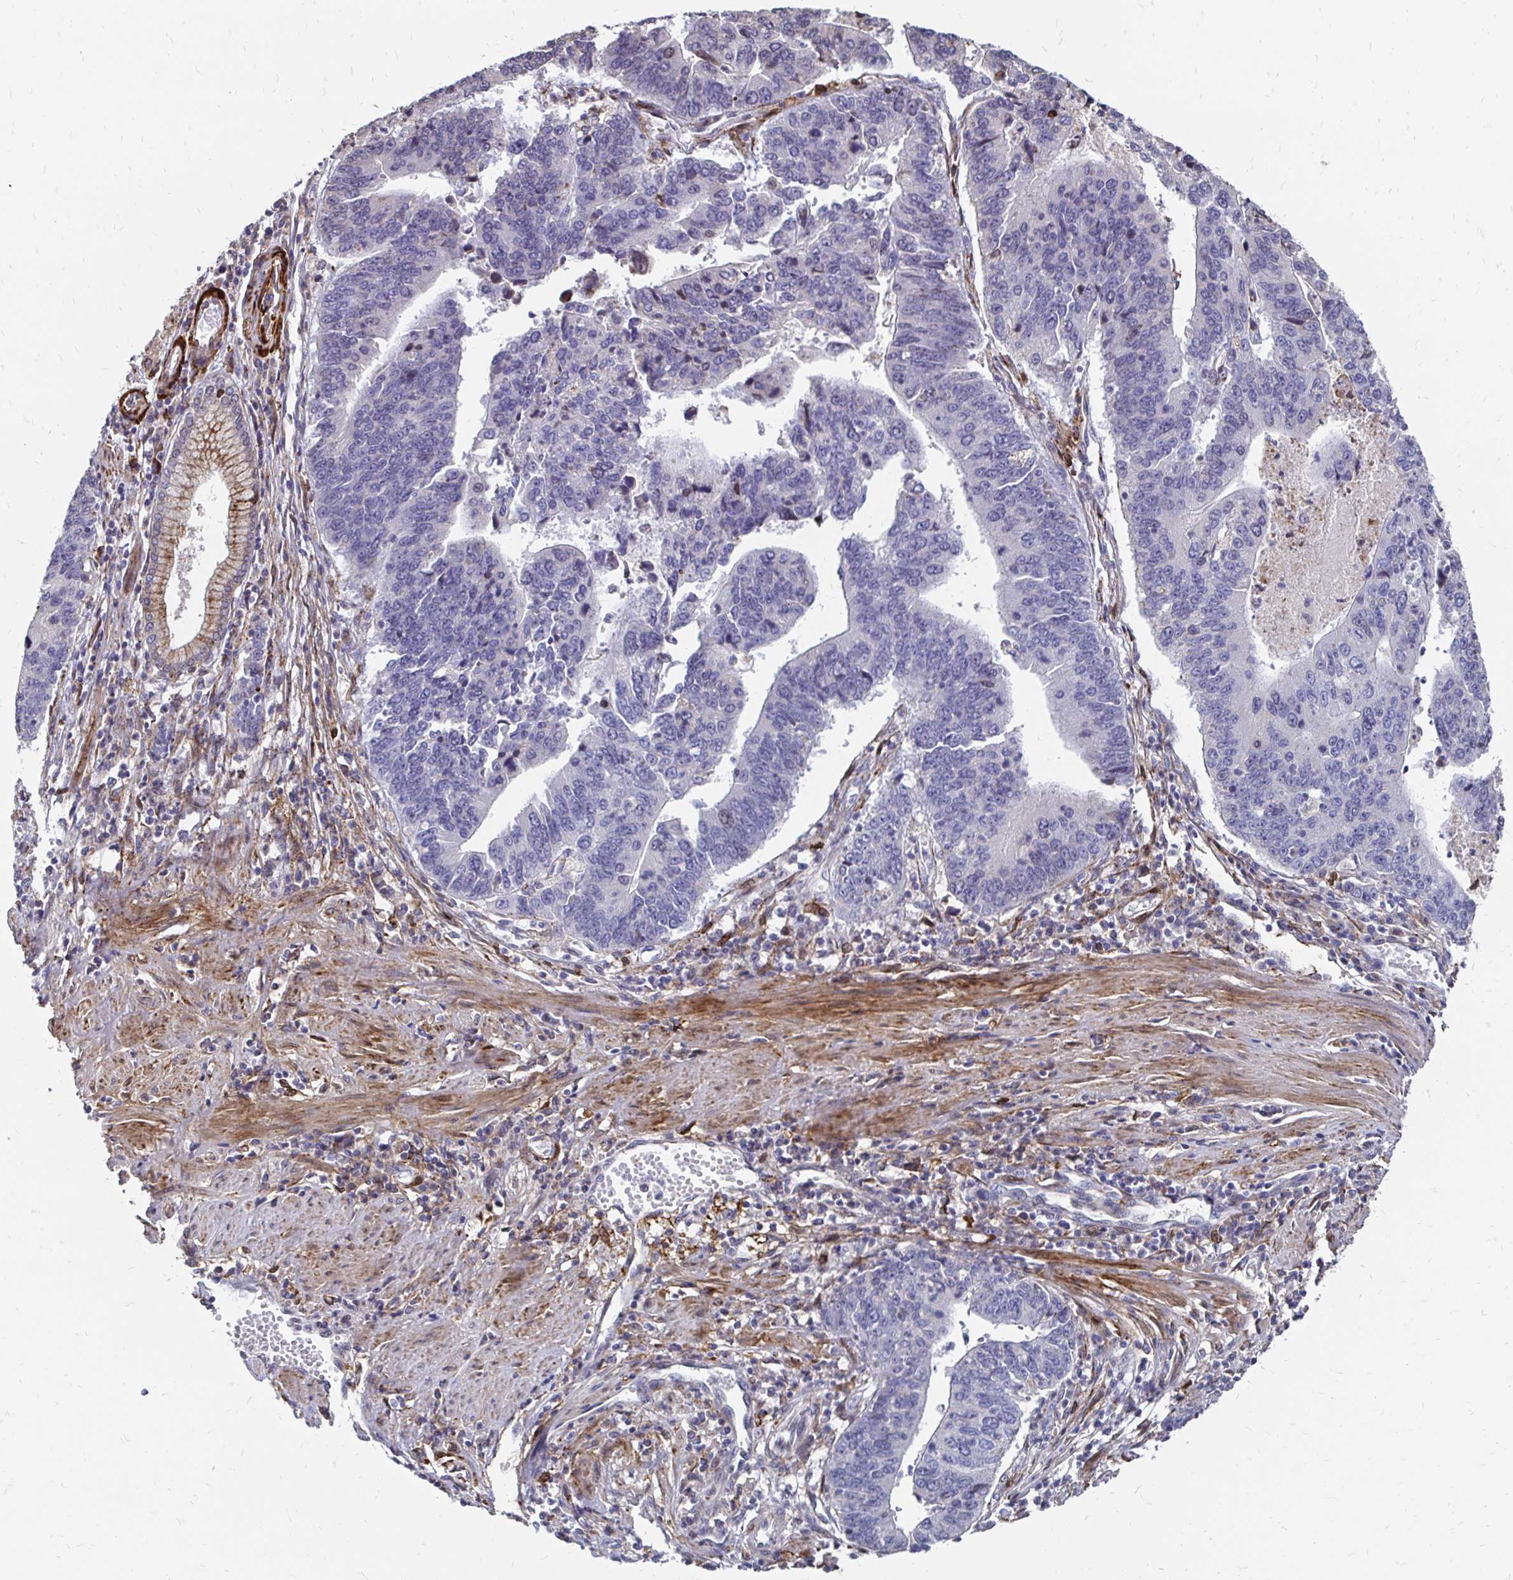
{"staining": {"intensity": "negative", "quantity": "none", "location": "none"}, "tissue": "stomach cancer", "cell_type": "Tumor cells", "image_type": "cancer", "snomed": [{"axis": "morphology", "description": "Adenocarcinoma, NOS"}, {"axis": "topography", "description": "Stomach"}], "caption": "Immunohistochemical staining of adenocarcinoma (stomach) shows no significant positivity in tumor cells.", "gene": "CDKL1", "patient": {"sex": "male", "age": 59}}